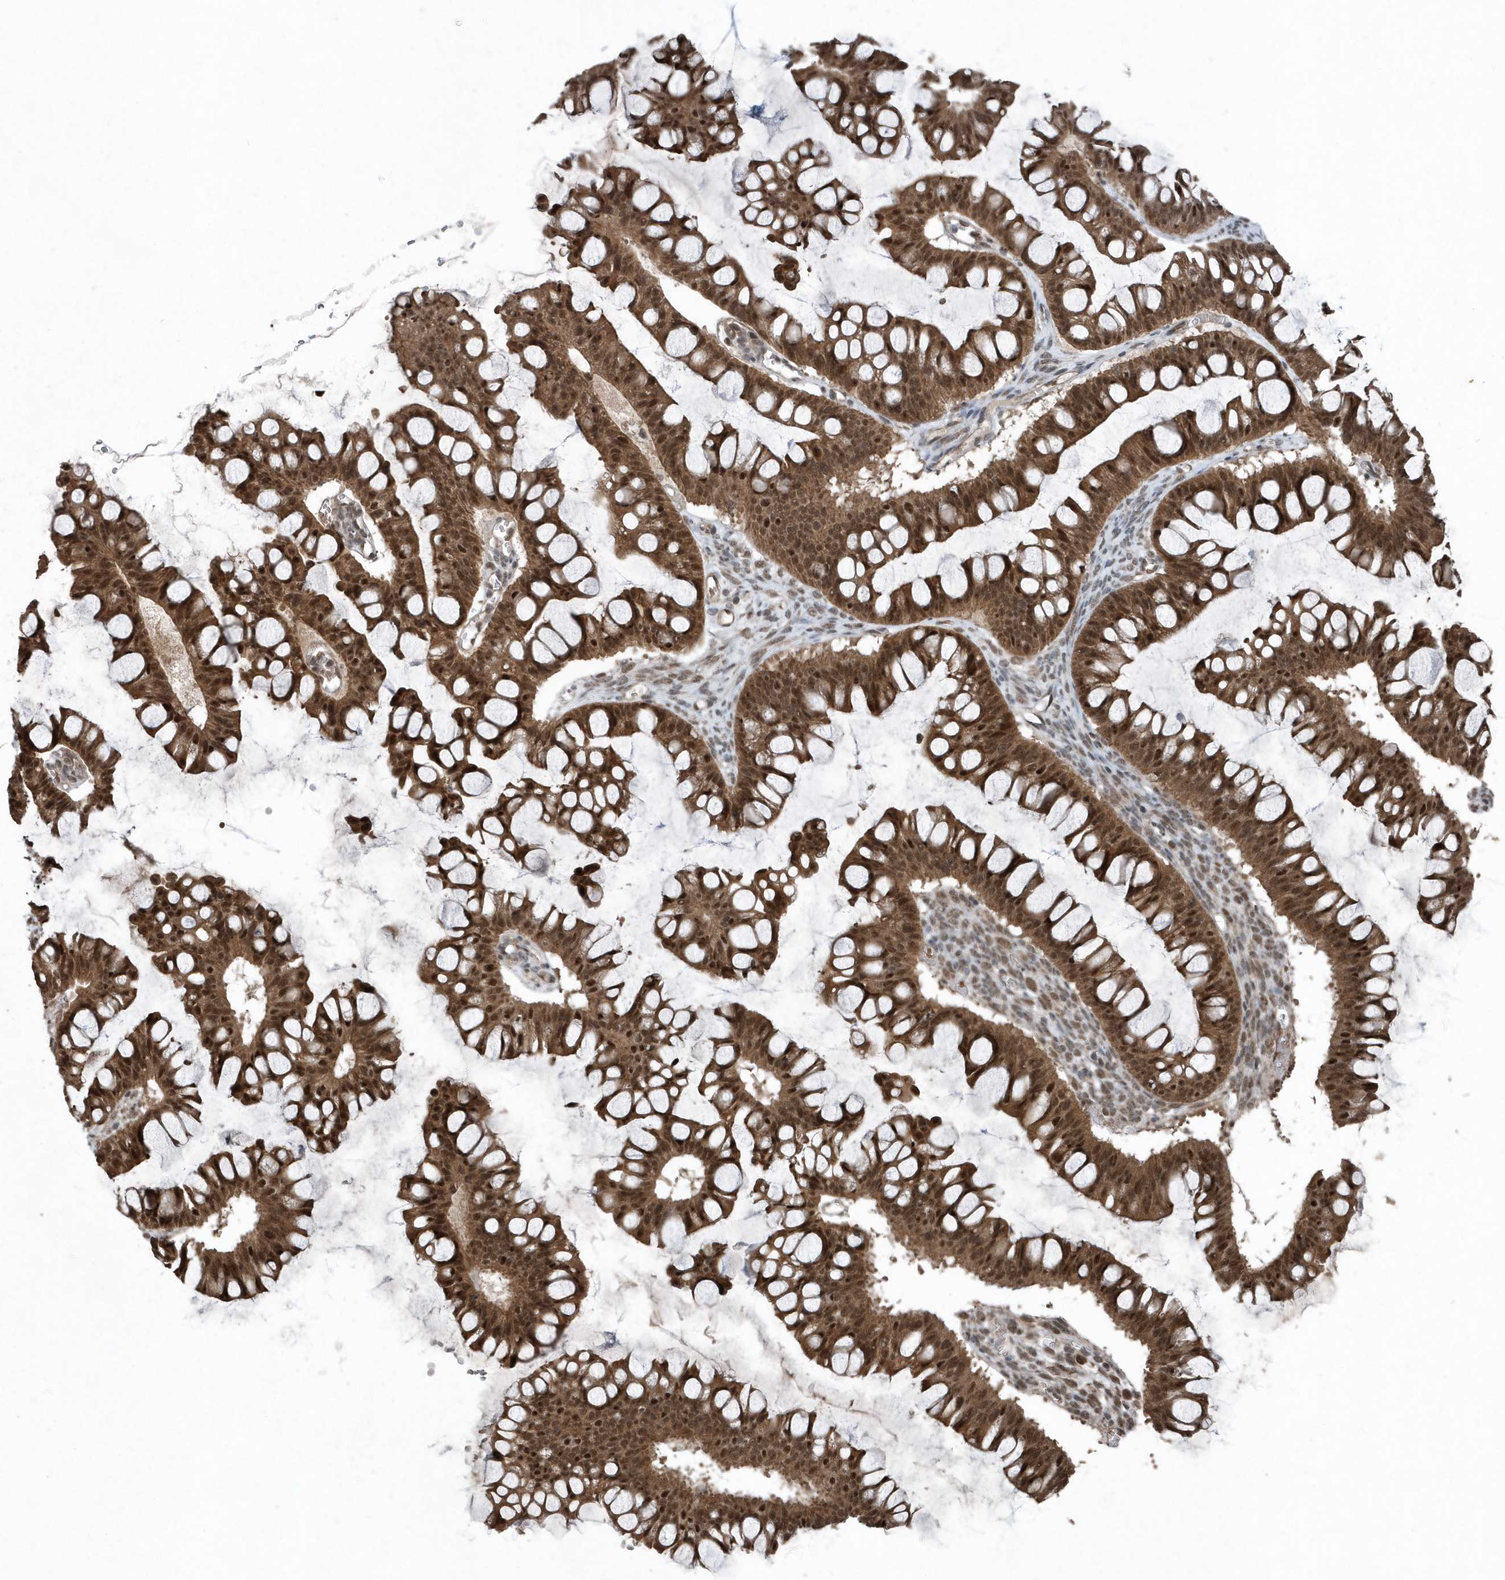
{"staining": {"intensity": "strong", "quantity": ">75%", "location": "cytoplasmic/membranous,nuclear"}, "tissue": "ovarian cancer", "cell_type": "Tumor cells", "image_type": "cancer", "snomed": [{"axis": "morphology", "description": "Cystadenocarcinoma, mucinous, NOS"}, {"axis": "topography", "description": "Ovary"}], "caption": "Immunohistochemical staining of human ovarian mucinous cystadenocarcinoma exhibits high levels of strong cytoplasmic/membranous and nuclear positivity in about >75% of tumor cells.", "gene": "QTRT2", "patient": {"sex": "female", "age": 73}}